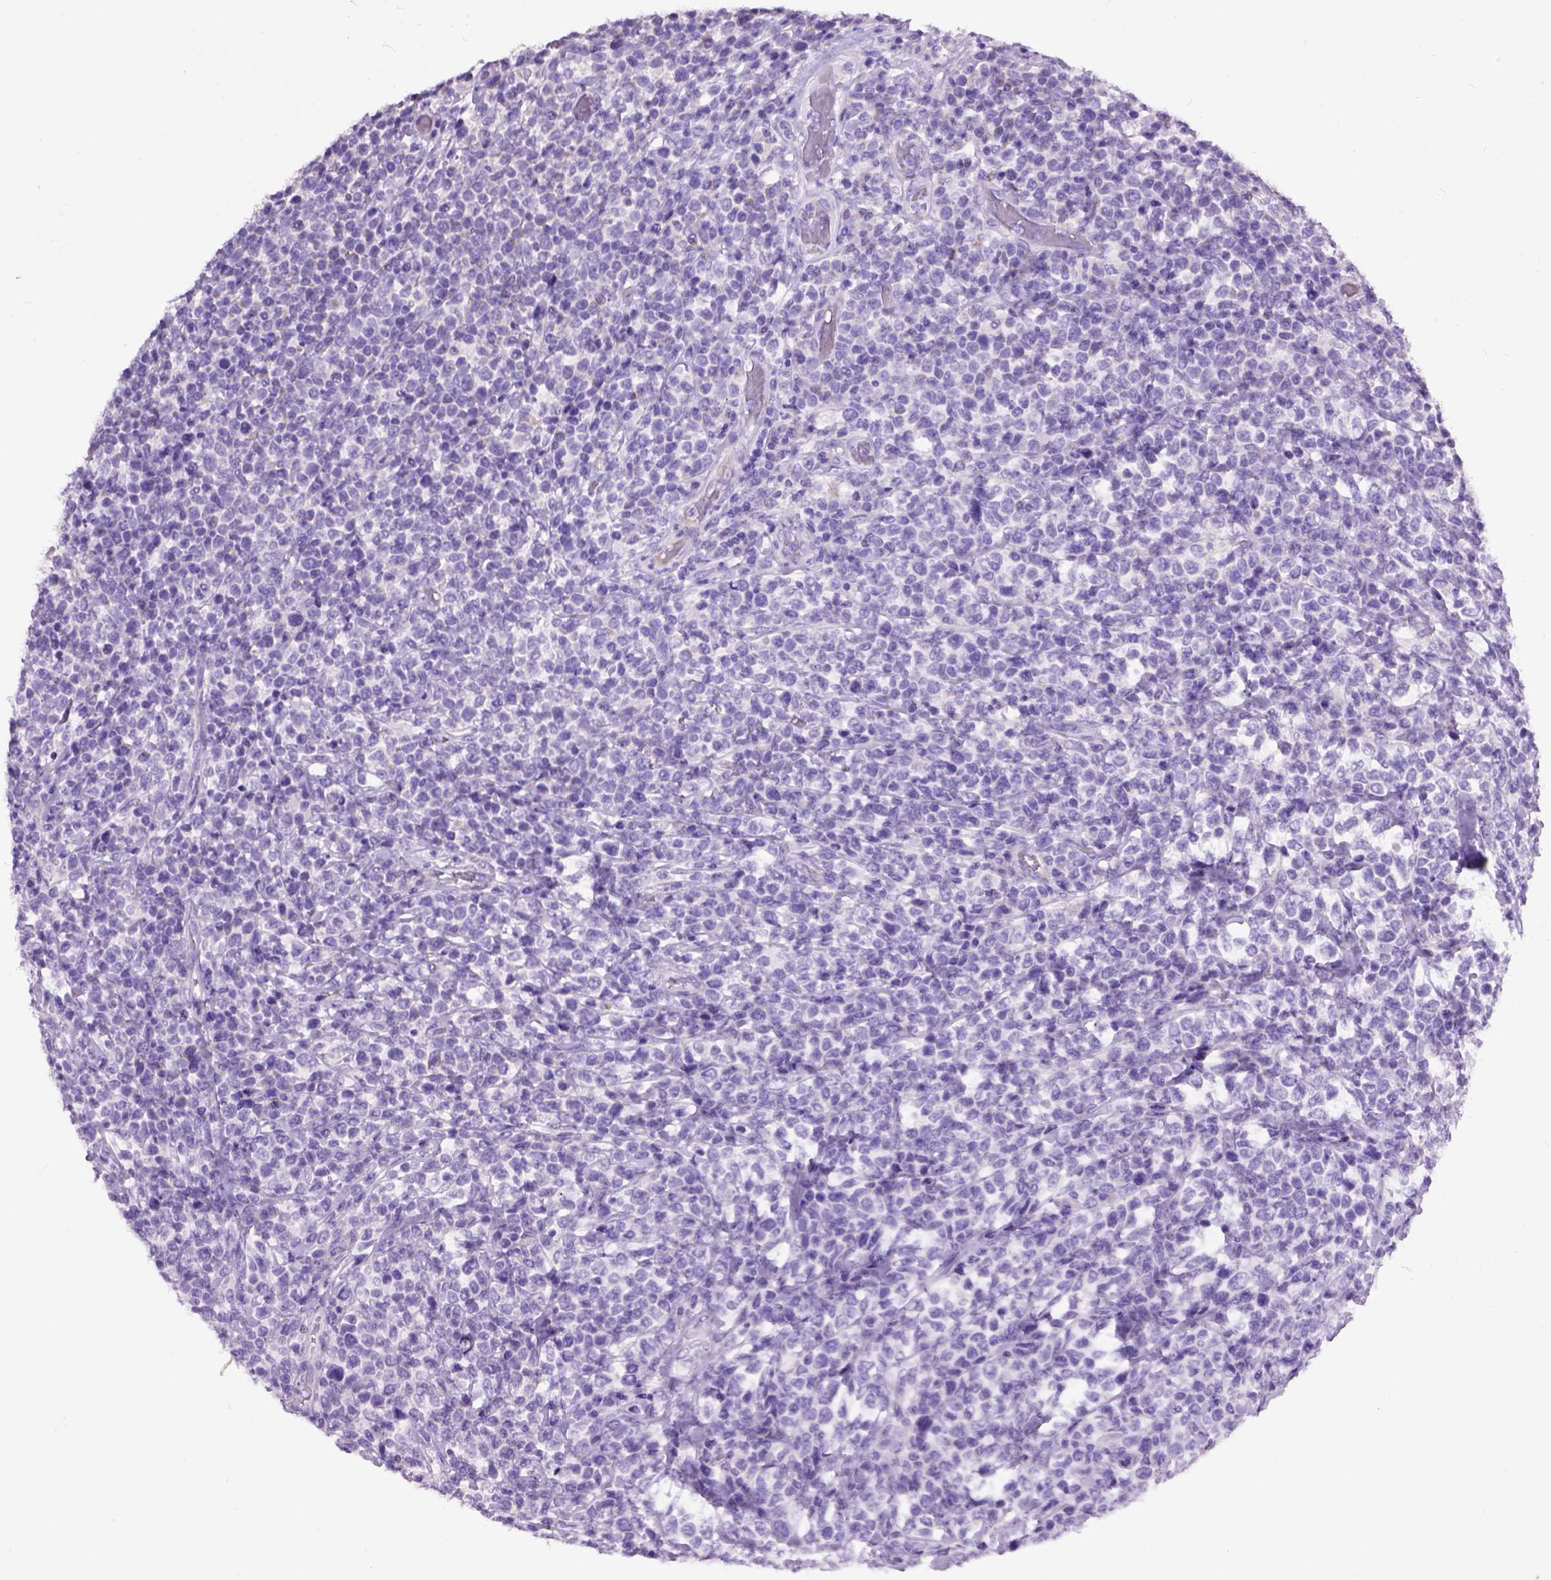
{"staining": {"intensity": "negative", "quantity": "none", "location": "none"}, "tissue": "lymphoma", "cell_type": "Tumor cells", "image_type": "cancer", "snomed": [{"axis": "morphology", "description": "Malignant lymphoma, non-Hodgkin's type, High grade"}, {"axis": "topography", "description": "Soft tissue"}], "caption": "Lymphoma was stained to show a protein in brown. There is no significant staining in tumor cells. (DAB (3,3'-diaminobenzidine) IHC with hematoxylin counter stain).", "gene": "MAPT", "patient": {"sex": "female", "age": 56}}